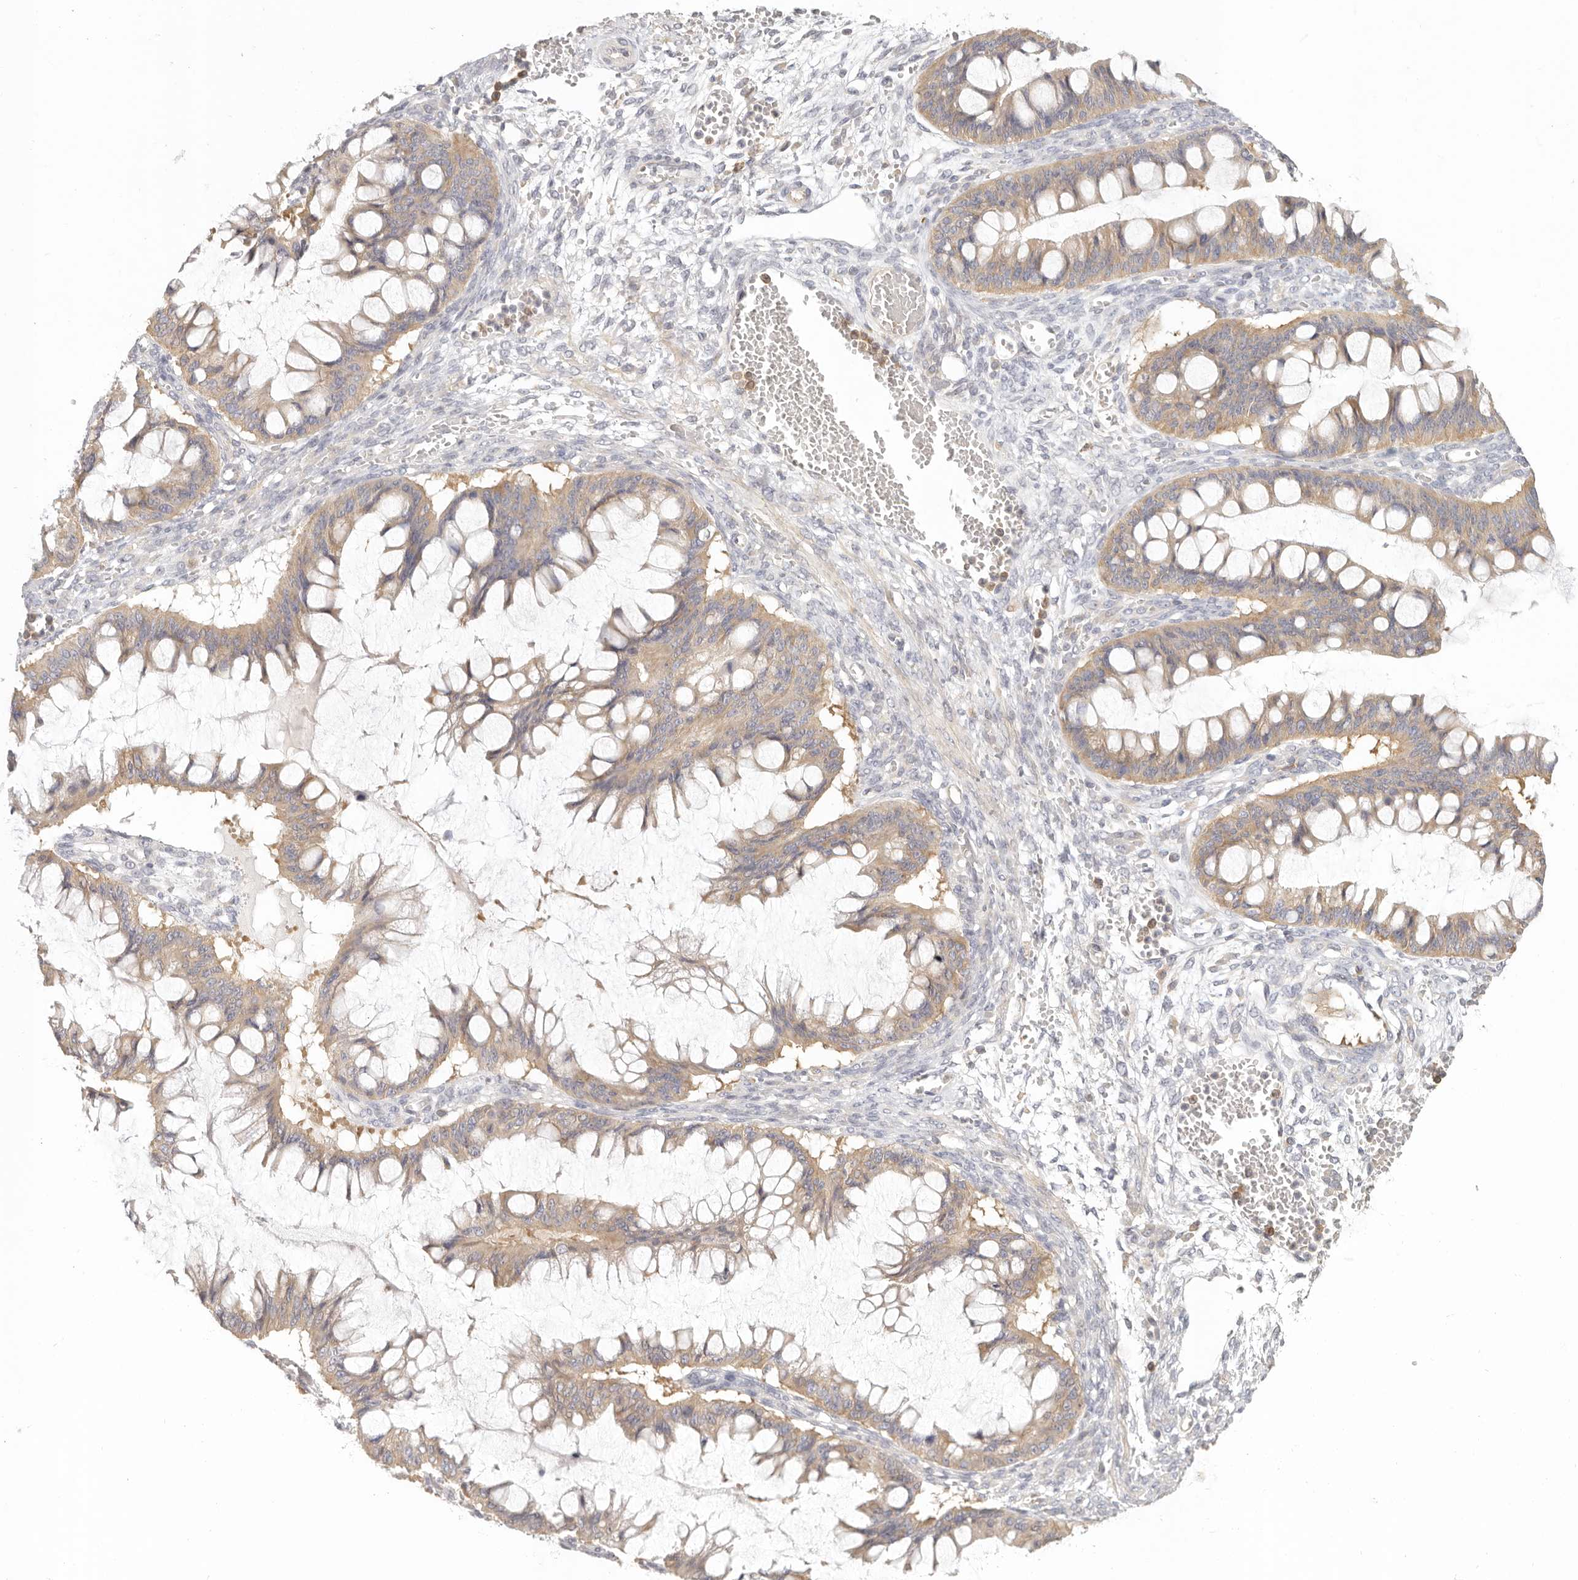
{"staining": {"intensity": "weak", "quantity": ">75%", "location": "cytoplasmic/membranous"}, "tissue": "ovarian cancer", "cell_type": "Tumor cells", "image_type": "cancer", "snomed": [{"axis": "morphology", "description": "Cystadenocarcinoma, mucinous, NOS"}, {"axis": "topography", "description": "Ovary"}], "caption": "Brown immunohistochemical staining in human ovarian cancer (mucinous cystadenocarcinoma) exhibits weak cytoplasmic/membranous expression in approximately >75% of tumor cells. The protein of interest is stained brown, and the nuclei are stained in blue (DAB IHC with brightfield microscopy, high magnification).", "gene": "ANXA9", "patient": {"sex": "female", "age": 73}}